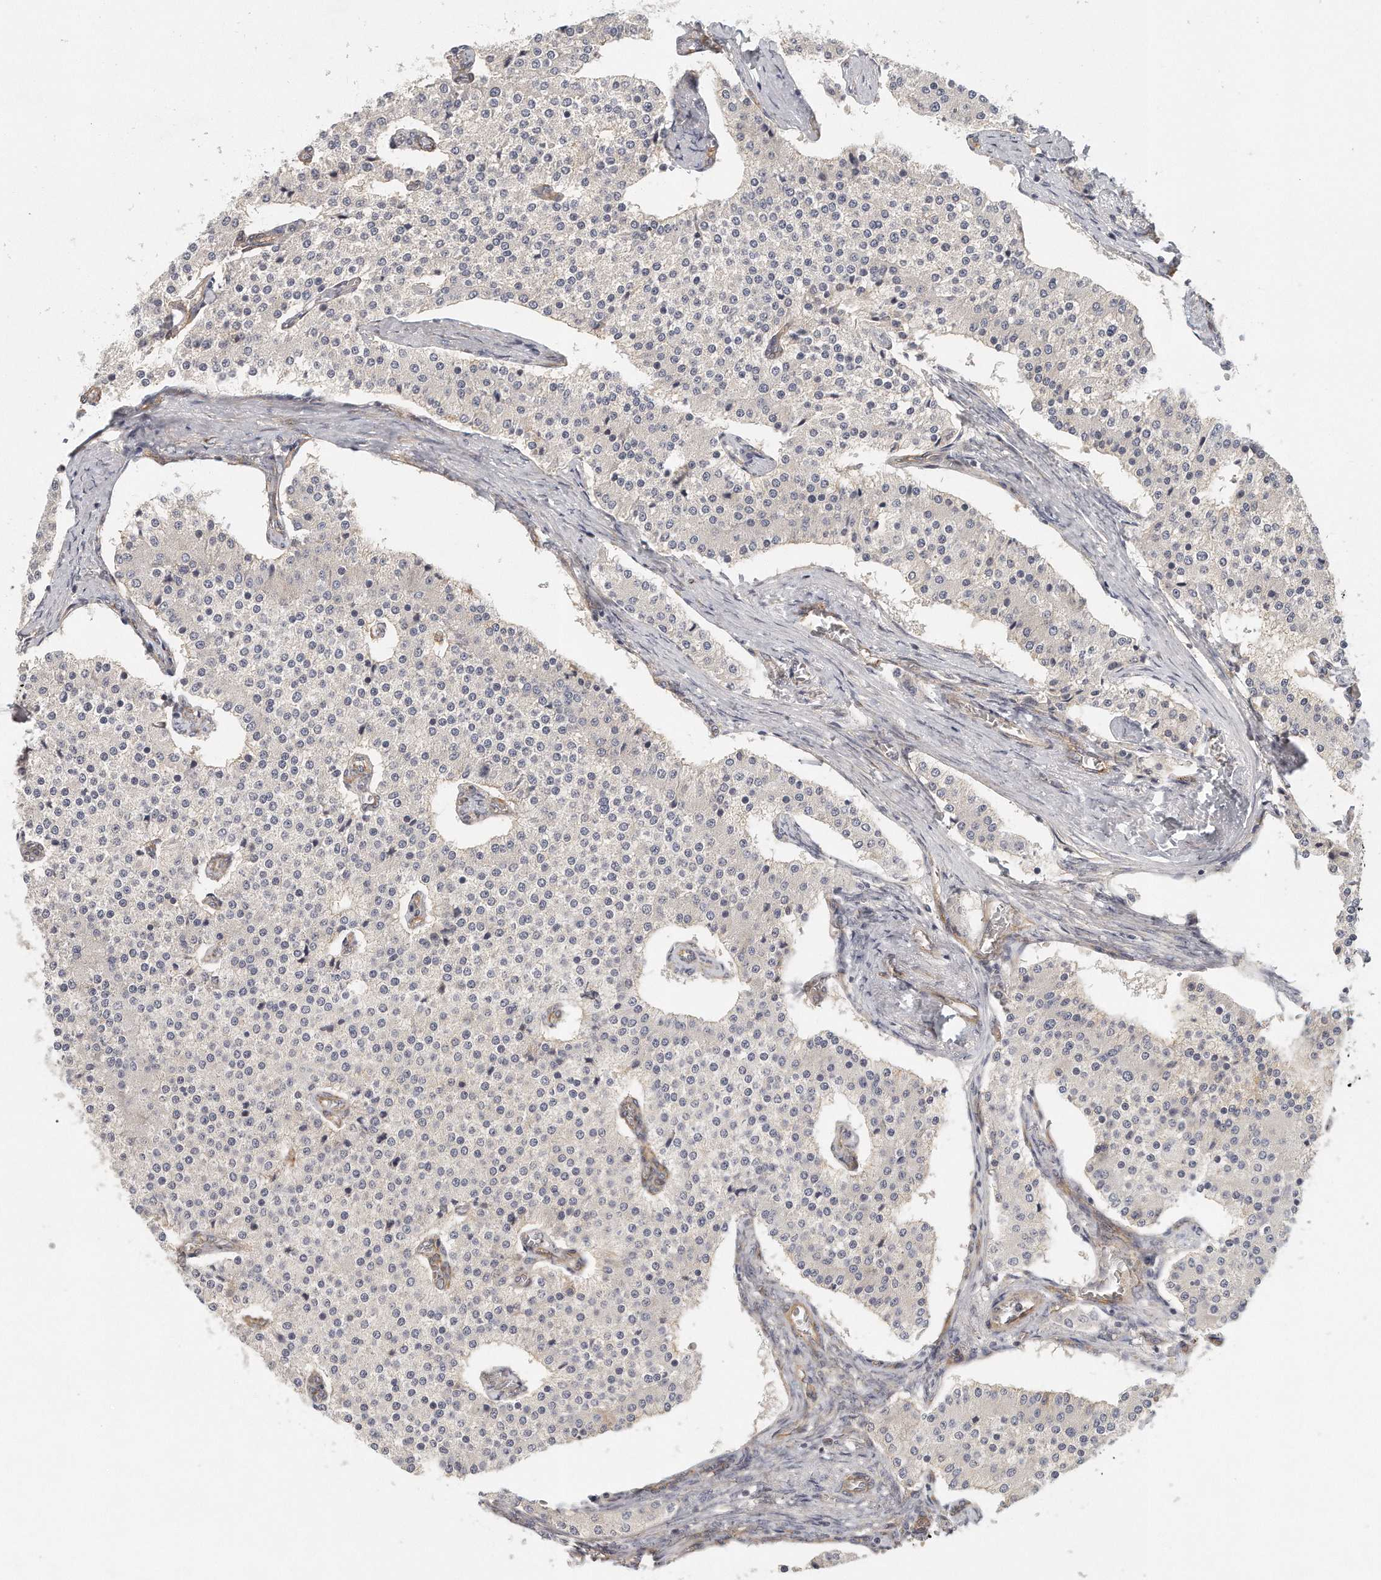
{"staining": {"intensity": "negative", "quantity": "none", "location": "none"}, "tissue": "carcinoid", "cell_type": "Tumor cells", "image_type": "cancer", "snomed": [{"axis": "morphology", "description": "Carcinoid, malignant, NOS"}, {"axis": "topography", "description": "Colon"}], "caption": "A micrograph of human carcinoid is negative for staining in tumor cells. (Brightfield microscopy of DAB immunohistochemistry (IHC) at high magnification).", "gene": "MTERF4", "patient": {"sex": "female", "age": 52}}